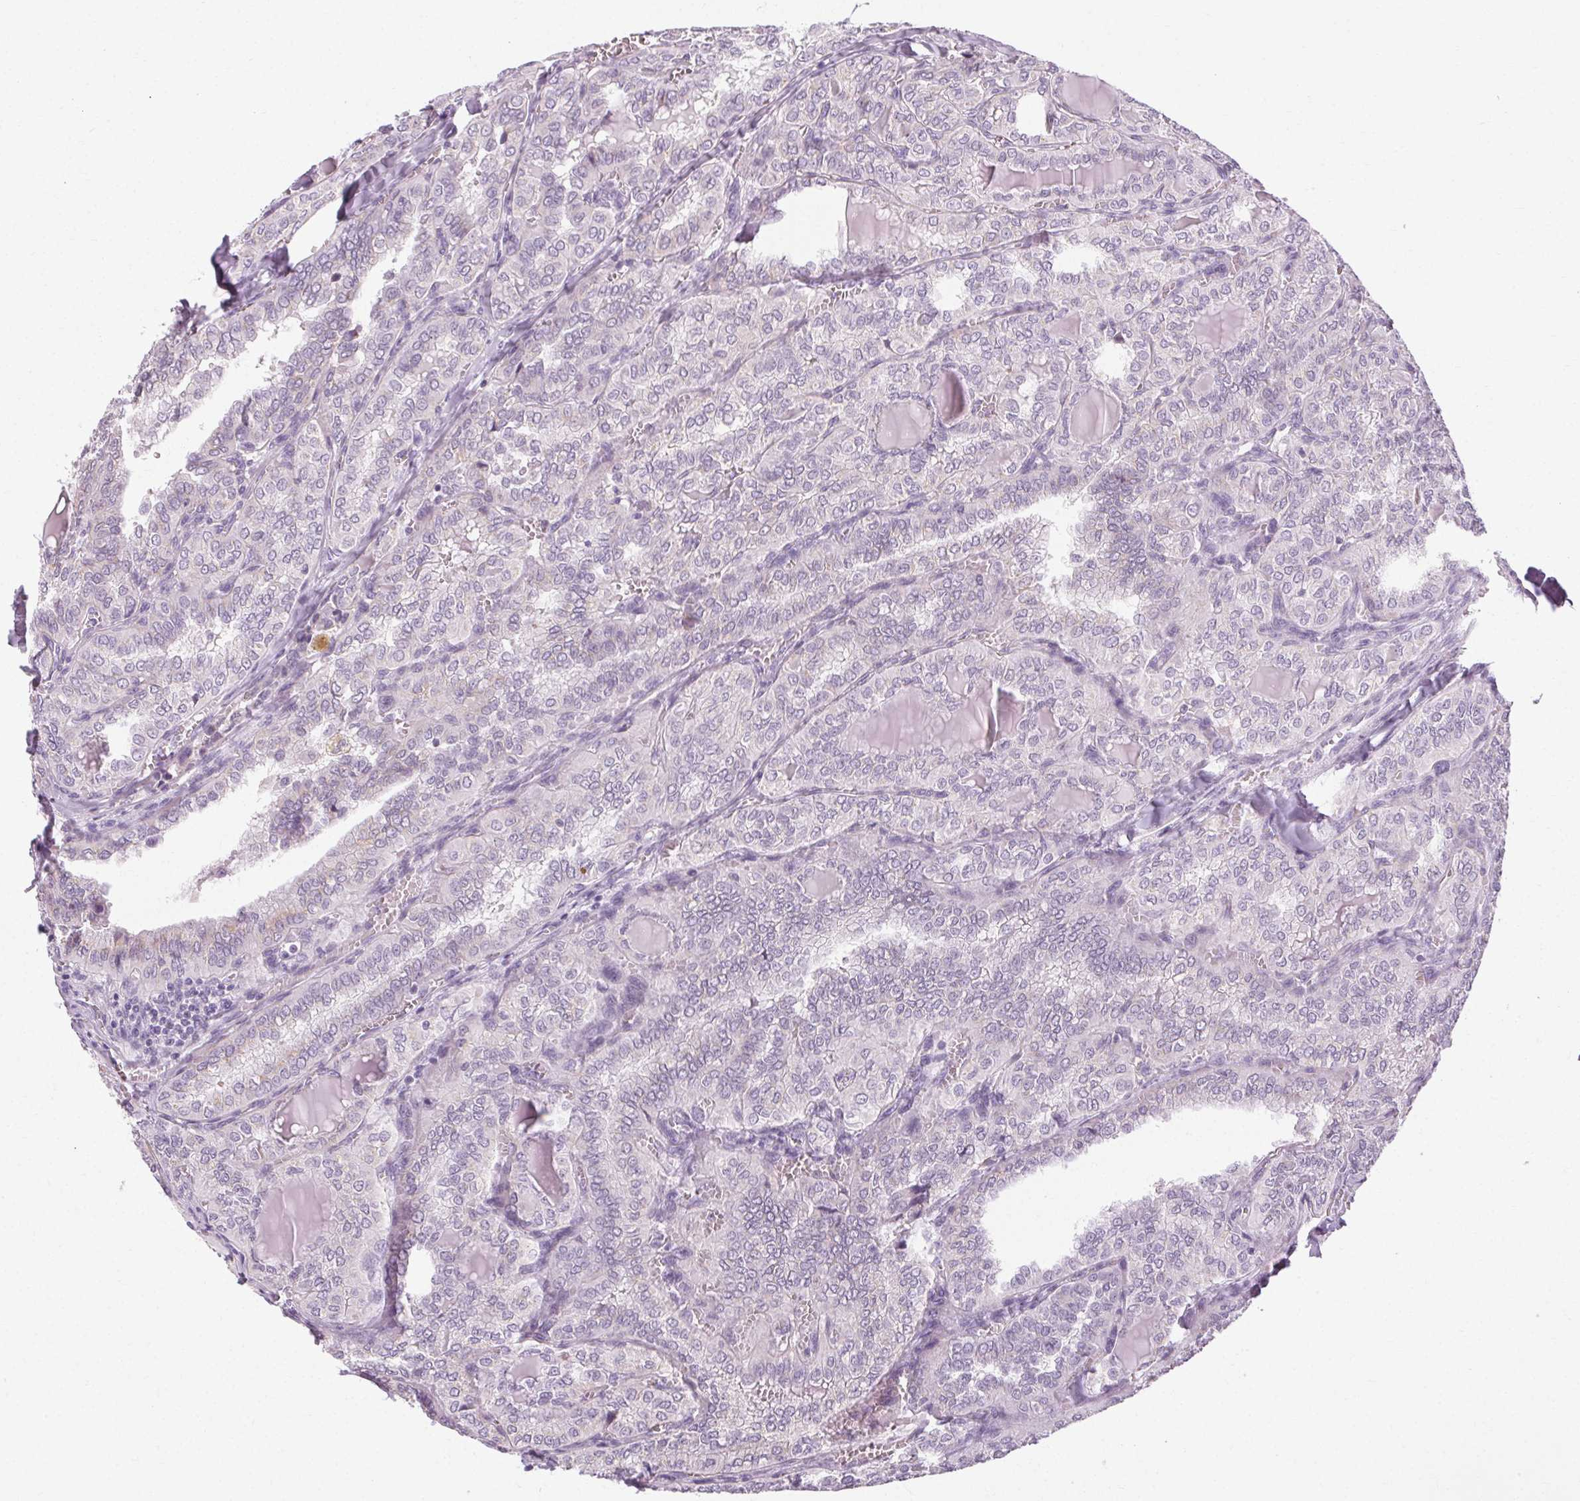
{"staining": {"intensity": "negative", "quantity": "none", "location": "none"}, "tissue": "thyroid cancer", "cell_type": "Tumor cells", "image_type": "cancer", "snomed": [{"axis": "morphology", "description": "Papillary adenocarcinoma, NOS"}, {"axis": "topography", "description": "Thyroid gland"}], "caption": "Immunohistochemistry histopathology image of thyroid cancer stained for a protein (brown), which shows no staining in tumor cells. (DAB IHC visualized using brightfield microscopy, high magnification).", "gene": "POMC", "patient": {"sex": "female", "age": 41}}